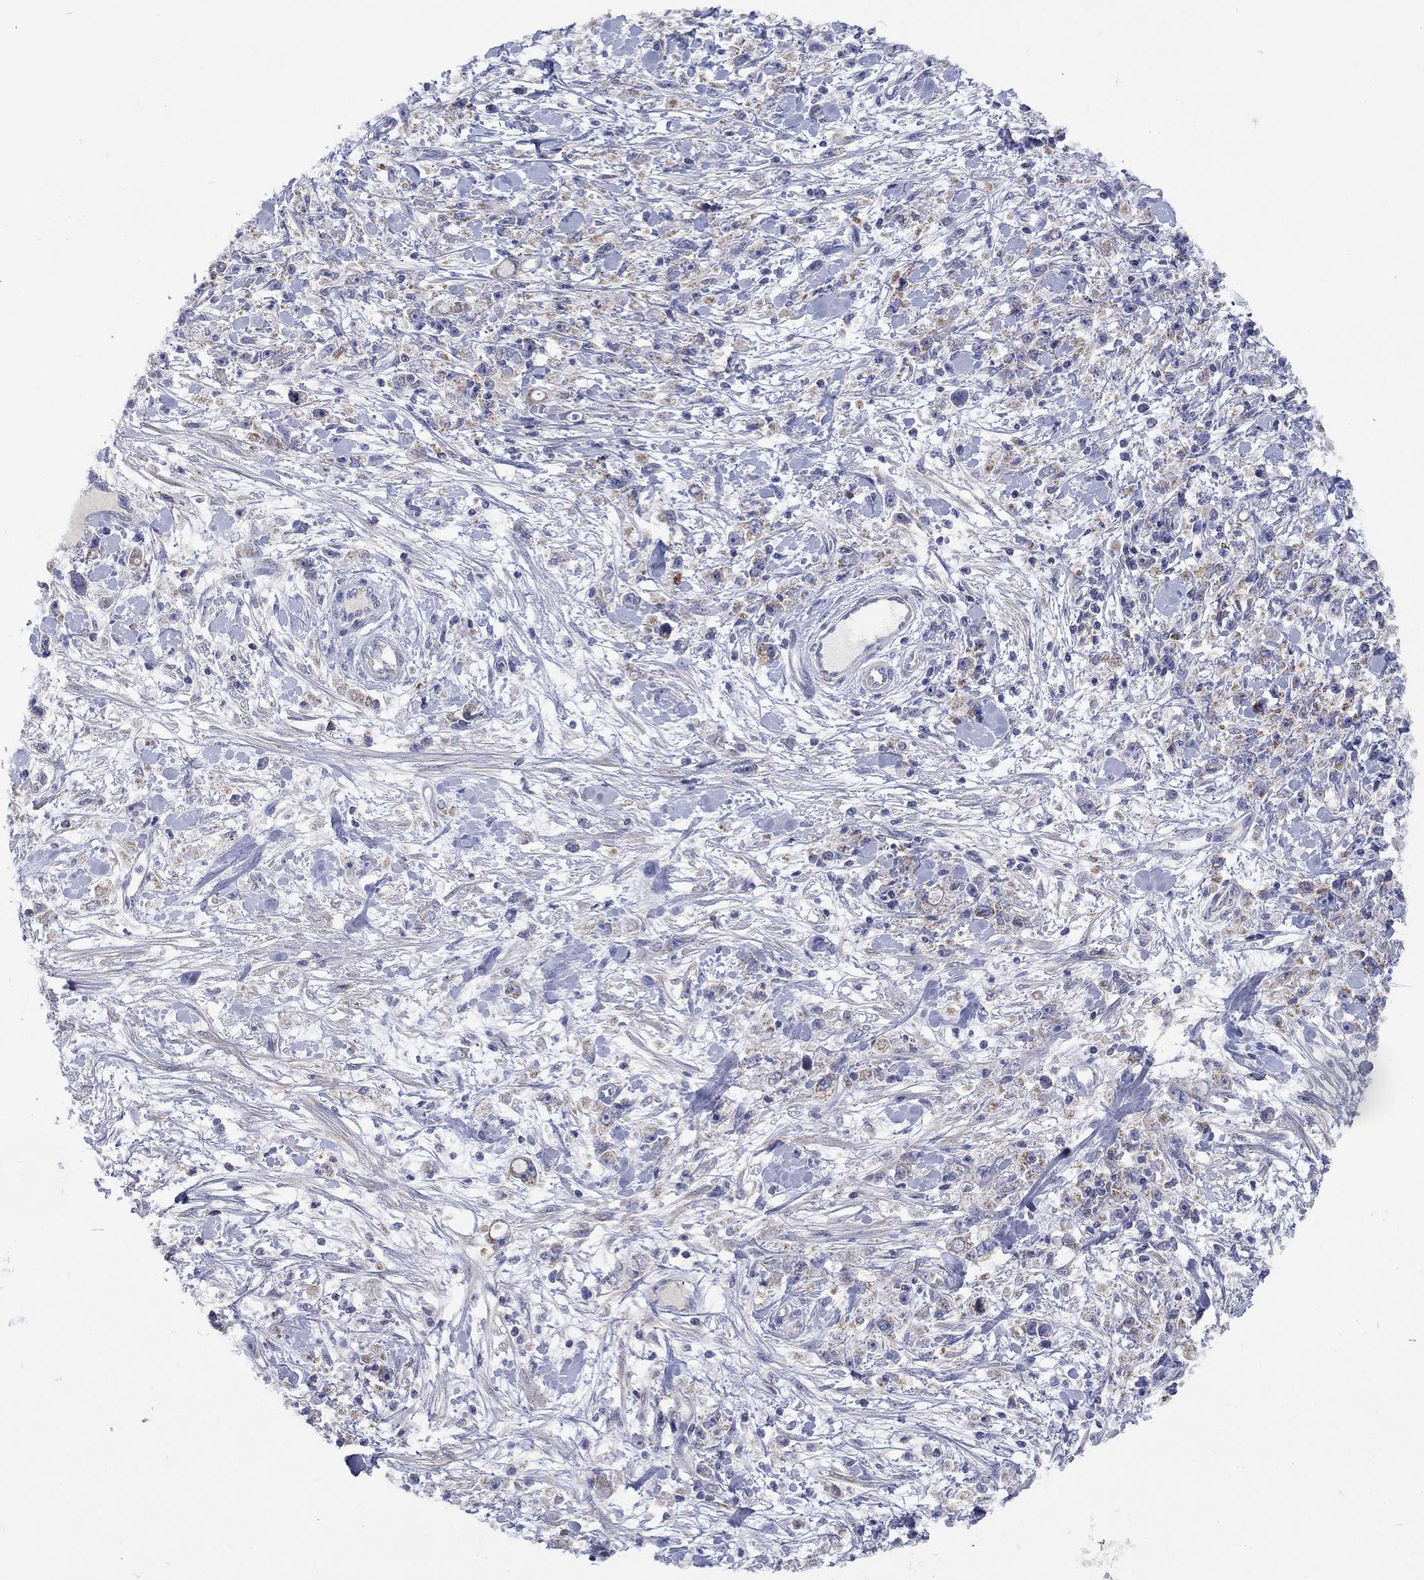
{"staining": {"intensity": "moderate", "quantity": ">75%", "location": "cytoplasmic/membranous"}, "tissue": "stomach cancer", "cell_type": "Tumor cells", "image_type": "cancer", "snomed": [{"axis": "morphology", "description": "Adenocarcinoma, NOS"}, {"axis": "topography", "description": "Stomach"}], "caption": "Protein staining shows moderate cytoplasmic/membranous expression in approximately >75% of tumor cells in stomach cancer.", "gene": "CLVS1", "patient": {"sex": "female", "age": 59}}